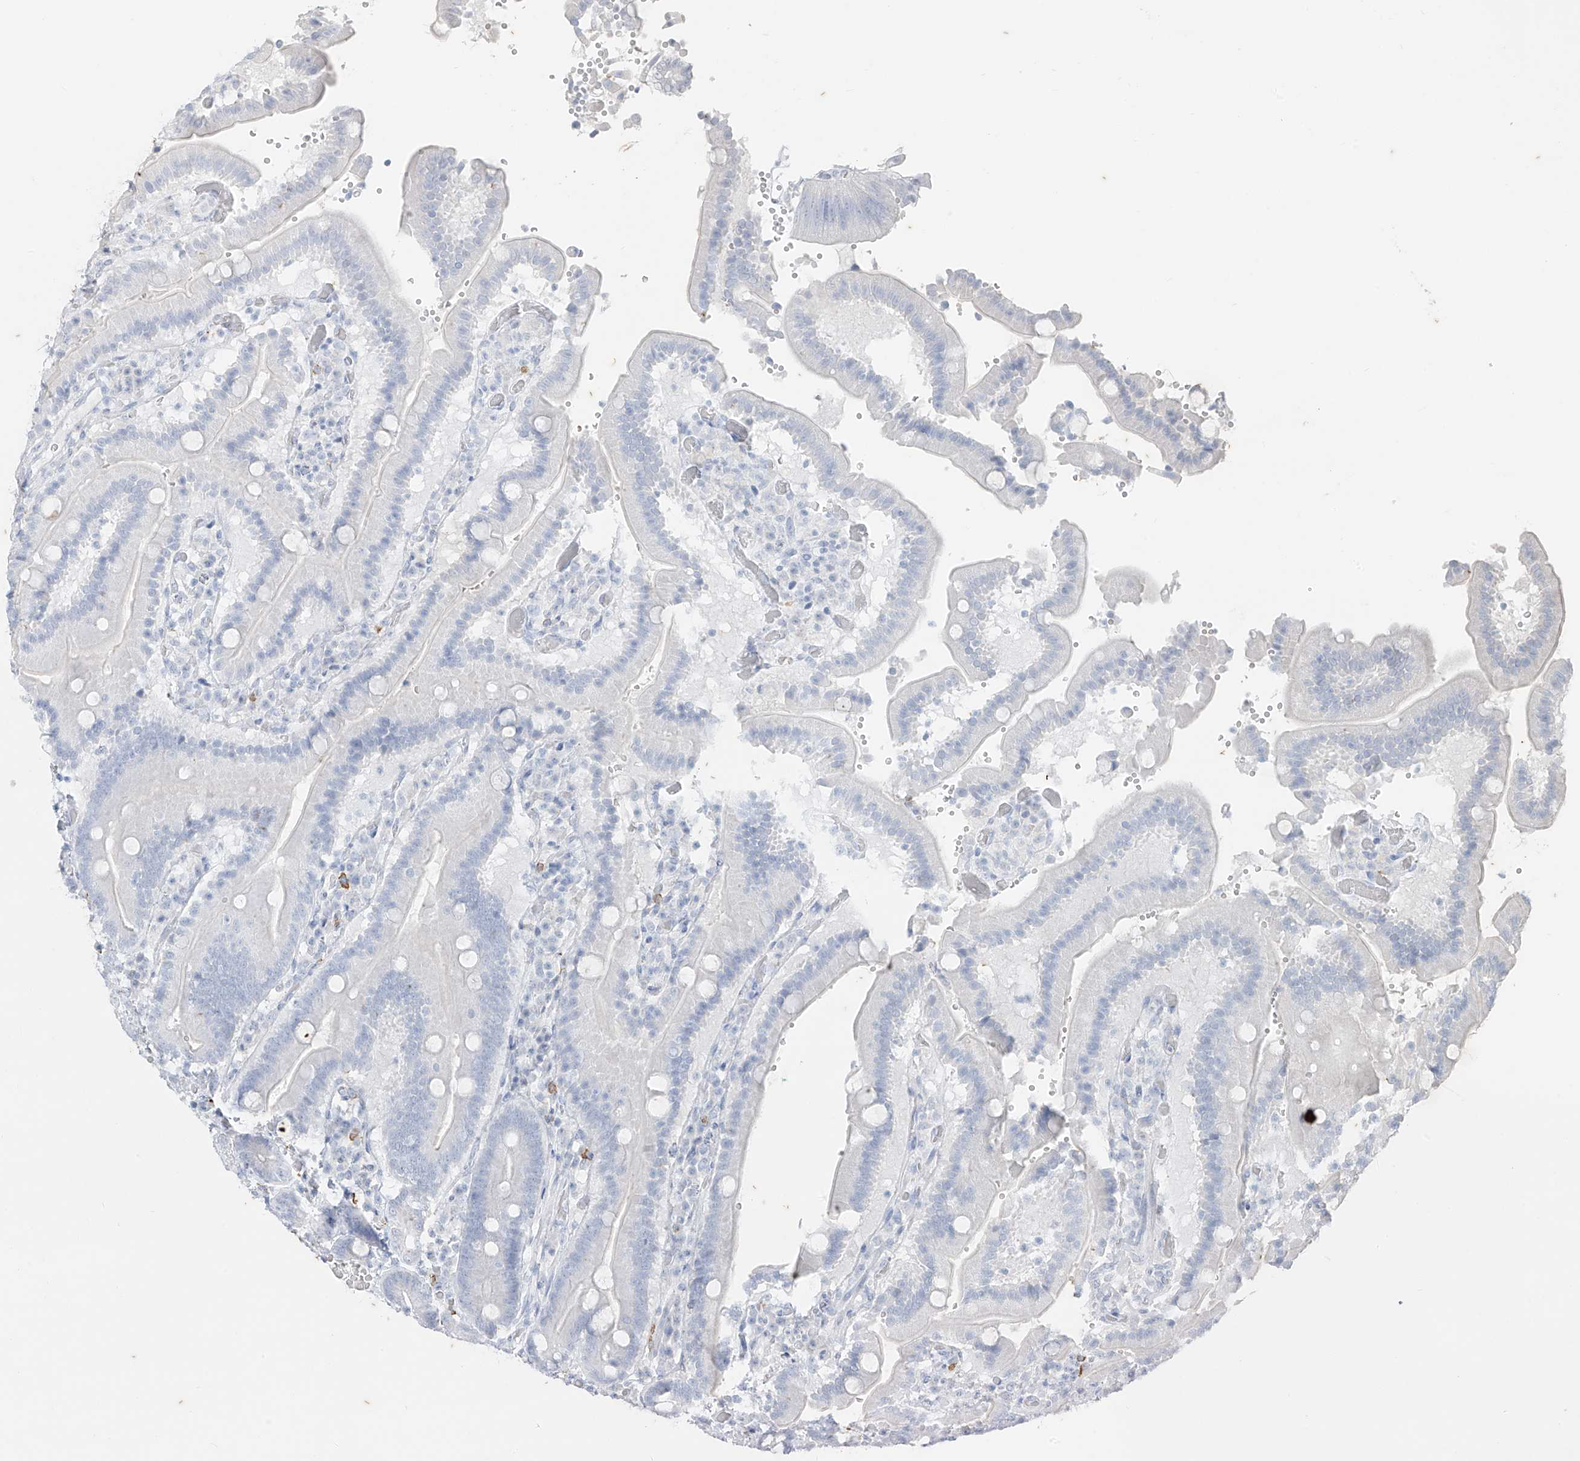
{"staining": {"intensity": "negative", "quantity": "none", "location": "none"}, "tissue": "duodenum", "cell_type": "Glandular cells", "image_type": "normal", "snomed": [{"axis": "morphology", "description": "Normal tissue, NOS"}, {"axis": "topography", "description": "Duodenum"}], "caption": "The histopathology image displays no staining of glandular cells in unremarkable duodenum. (Immunohistochemistry (ihc), brightfield microscopy, high magnification).", "gene": "CX3CR1", "patient": {"sex": "female", "age": 62}}